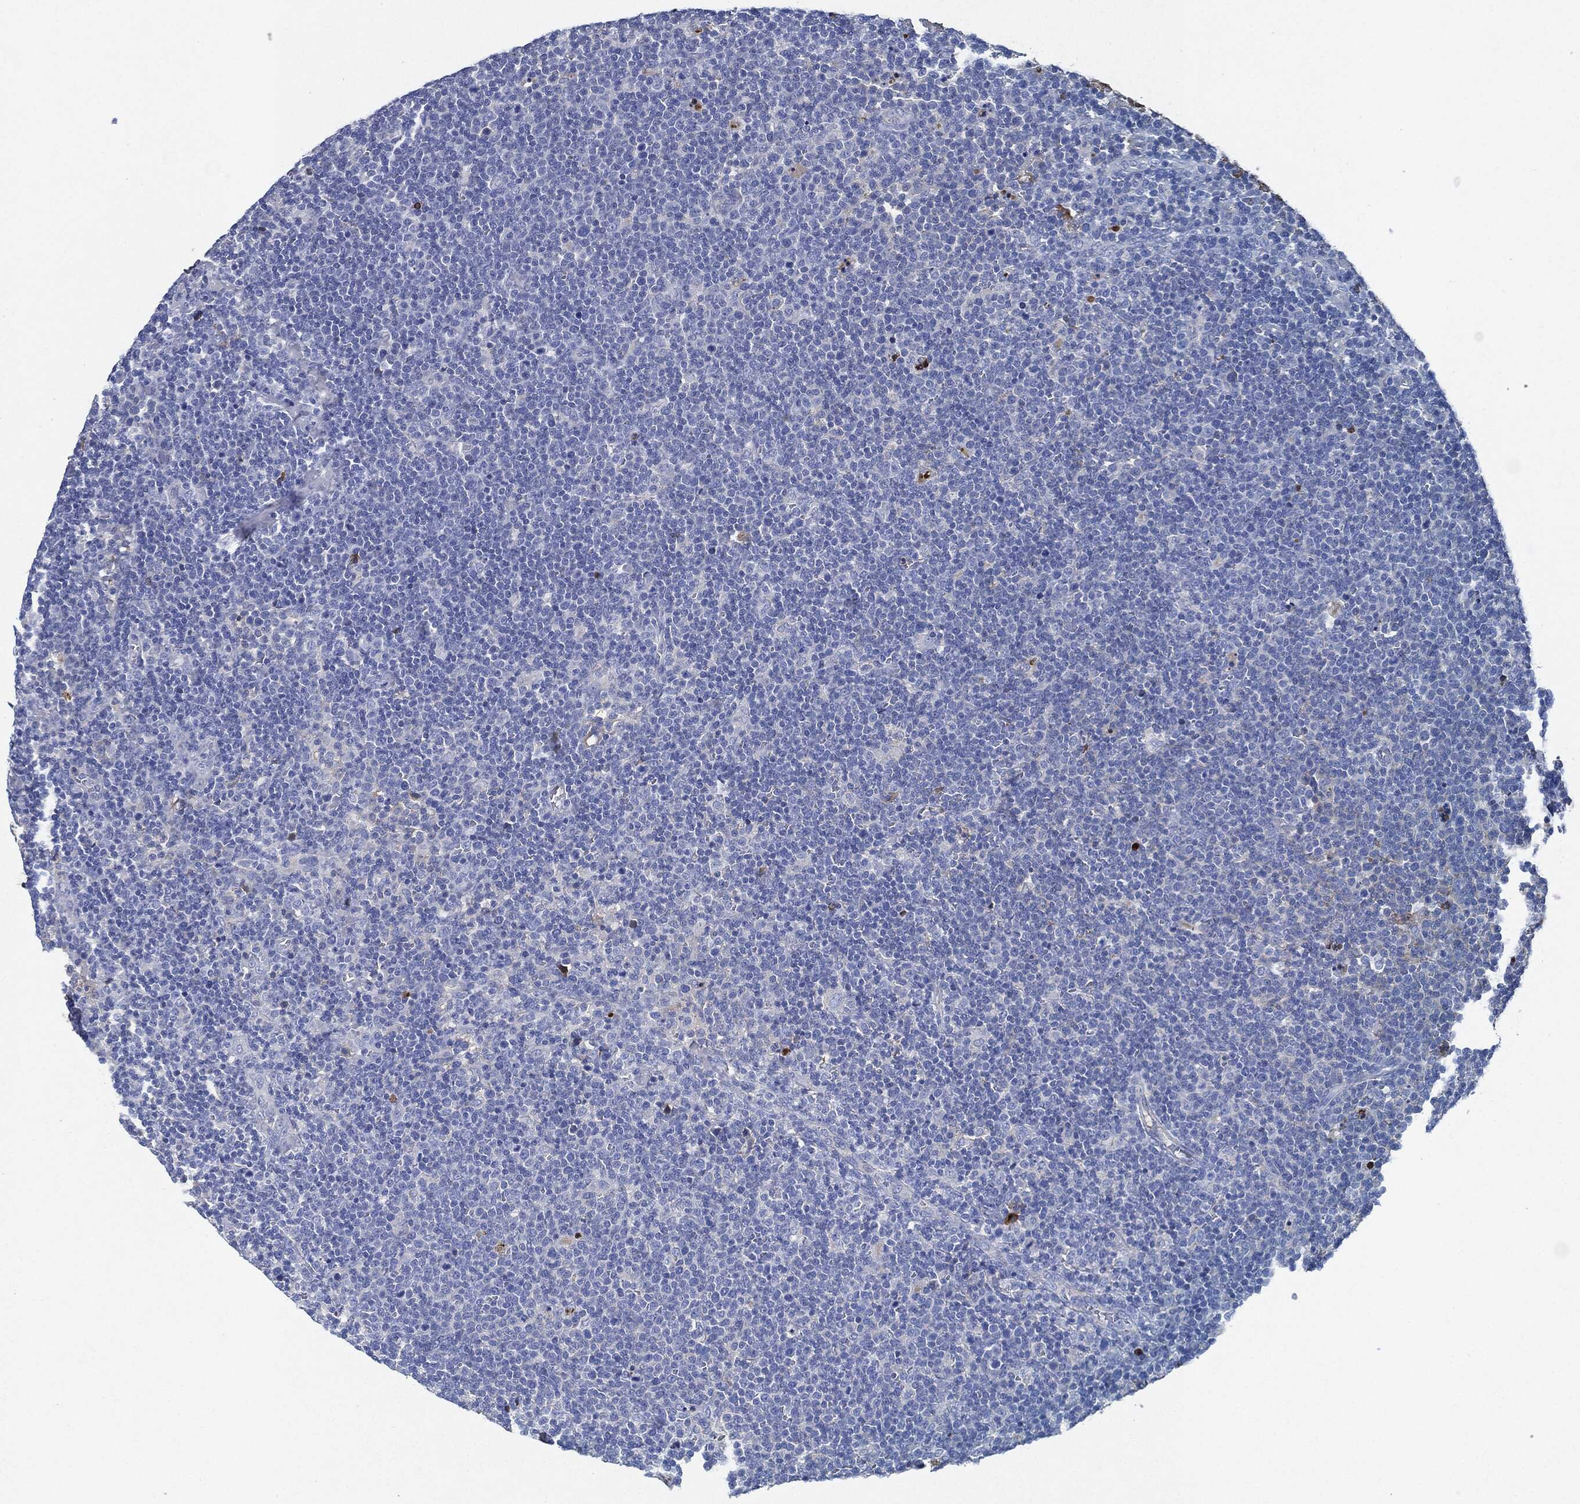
{"staining": {"intensity": "negative", "quantity": "none", "location": "none"}, "tissue": "lymphoma", "cell_type": "Tumor cells", "image_type": "cancer", "snomed": [{"axis": "morphology", "description": "Malignant lymphoma, non-Hodgkin's type, High grade"}, {"axis": "topography", "description": "Lymph node"}], "caption": "DAB (3,3'-diaminobenzidine) immunohistochemical staining of human malignant lymphoma, non-Hodgkin's type (high-grade) shows no significant expression in tumor cells.", "gene": "IGLV6-57", "patient": {"sex": "male", "age": 61}}